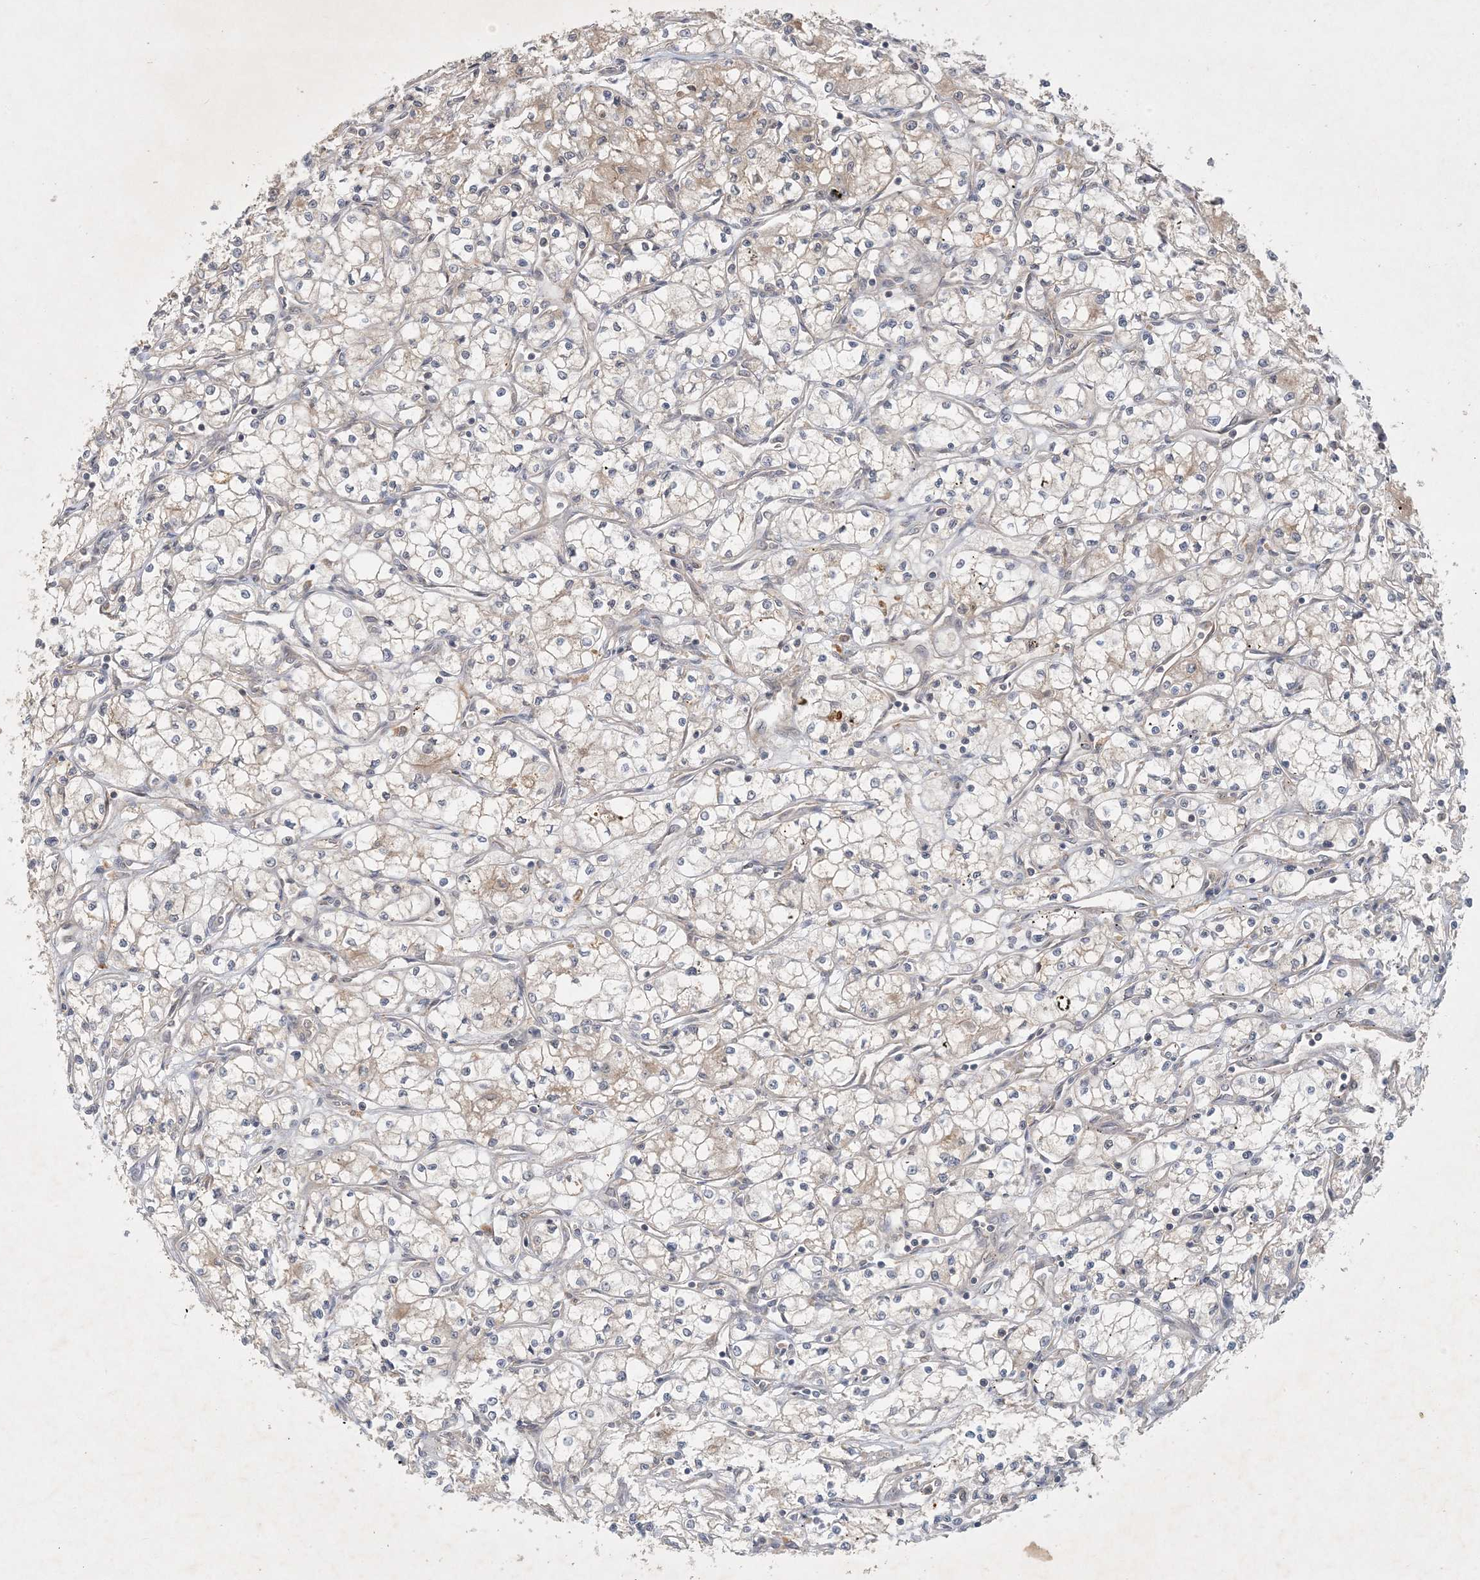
{"staining": {"intensity": "negative", "quantity": "none", "location": "none"}, "tissue": "renal cancer", "cell_type": "Tumor cells", "image_type": "cancer", "snomed": [{"axis": "morphology", "description": "Adenocarcinoma, NOS"}, {"axis": "topography", "description": "Kidney"}], "caption": "Adenocarcinoma (renal) was stained to show a protein in brown. There is no significant expression in tumor cells.", "gene": "ZCCHC4", "patient": {"sex": "male", "age": 59}}